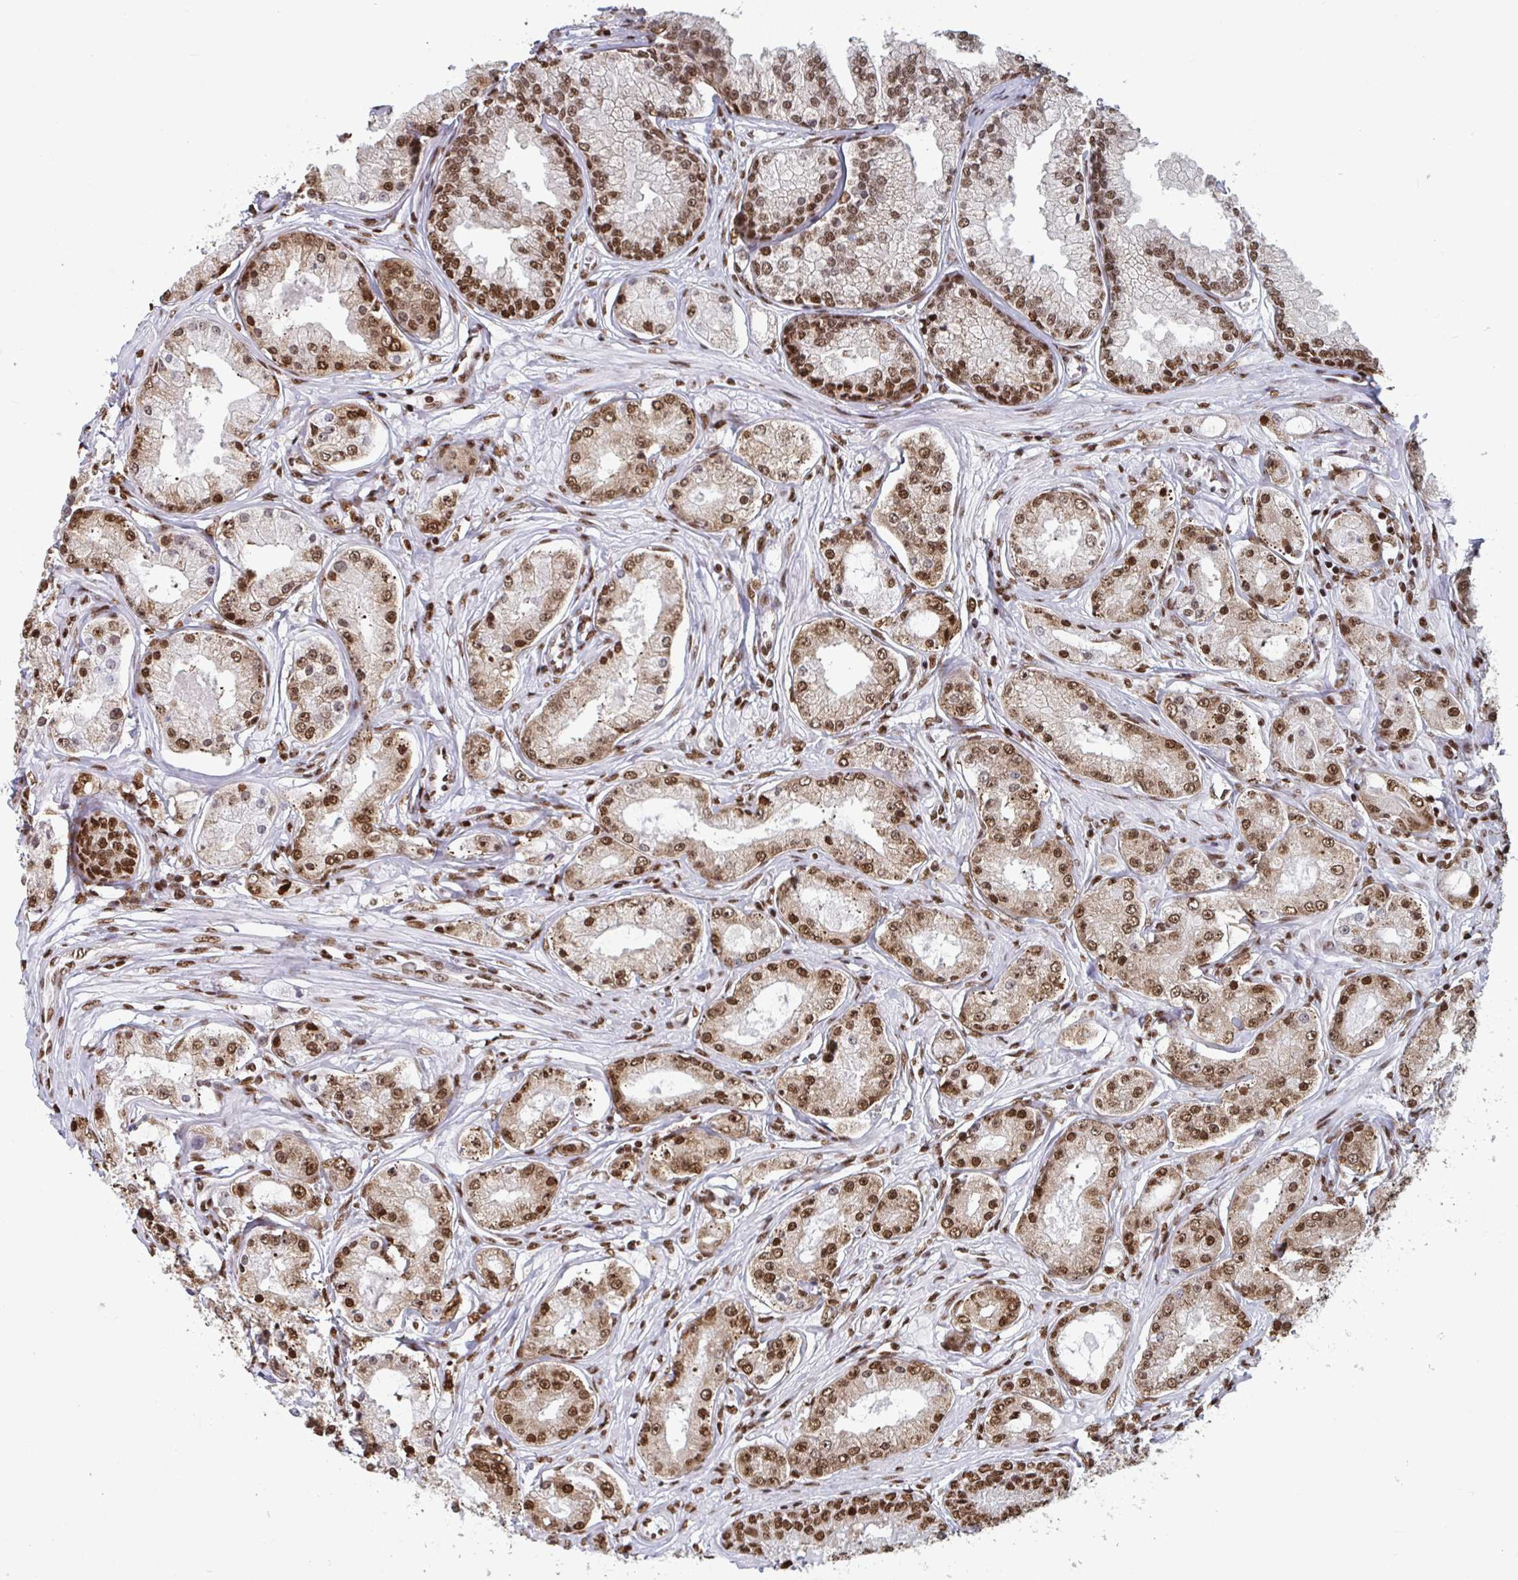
{"staining": {"intensity": "strong", "quantity": ">75%", "location": "nuclear"}, "tissue": "prostate cancer", "cell_type": "Tumor cells", "image_type": "cancer", "snomed": [{"axis": "morphology", "description": "Adenocarcinoma, High grade"}, {"axis": "topography", "description": "Prostate"}], "caption": "Immunohistochemistry histopathology image of human prostate cancer stained for a protein (brown), which reveals high levels of strong nuclear positivity in approximately >75% of tumor cells.", "gene": "GAR1", "patient": {"sex": "male", "age": 66}}